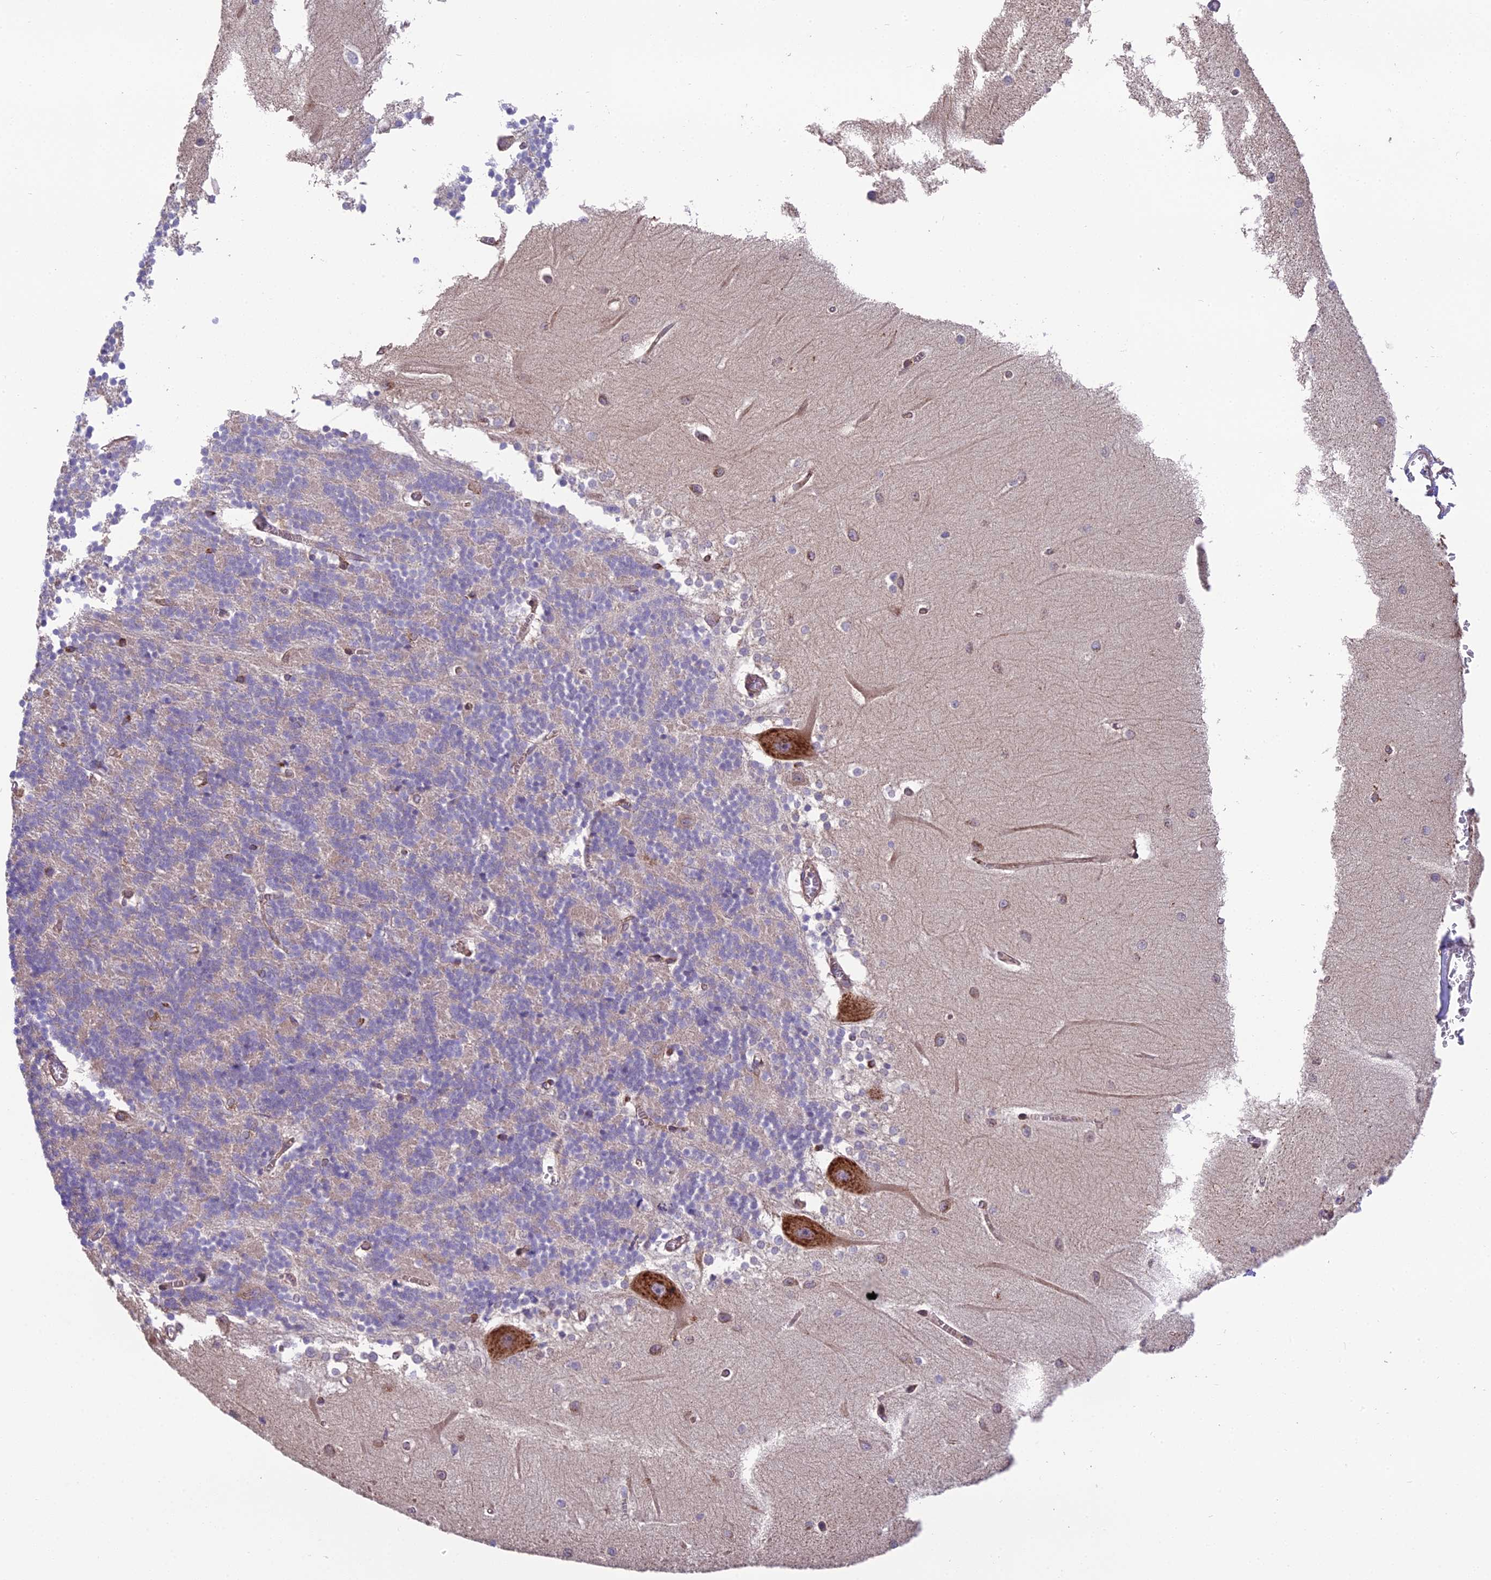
{"staining": {"intensity": "negative", "quantity": "none", "location": "none"}, "tissue": "cerebellum", "cell_type": "Cells in granular layer", "image_type": "normal", "snomed": [{"axis": "morphology", "description": "Normal tissue, NOS"}, {"axis": "topography", "description": "Cerebellum"}], "caption": "A photomicrograph of cerebellum stained for a protein reveals no brown staining in cells in granular layer.", "gene": "BLOC1S4", "patient": {"sex": "male", "age": 37}}